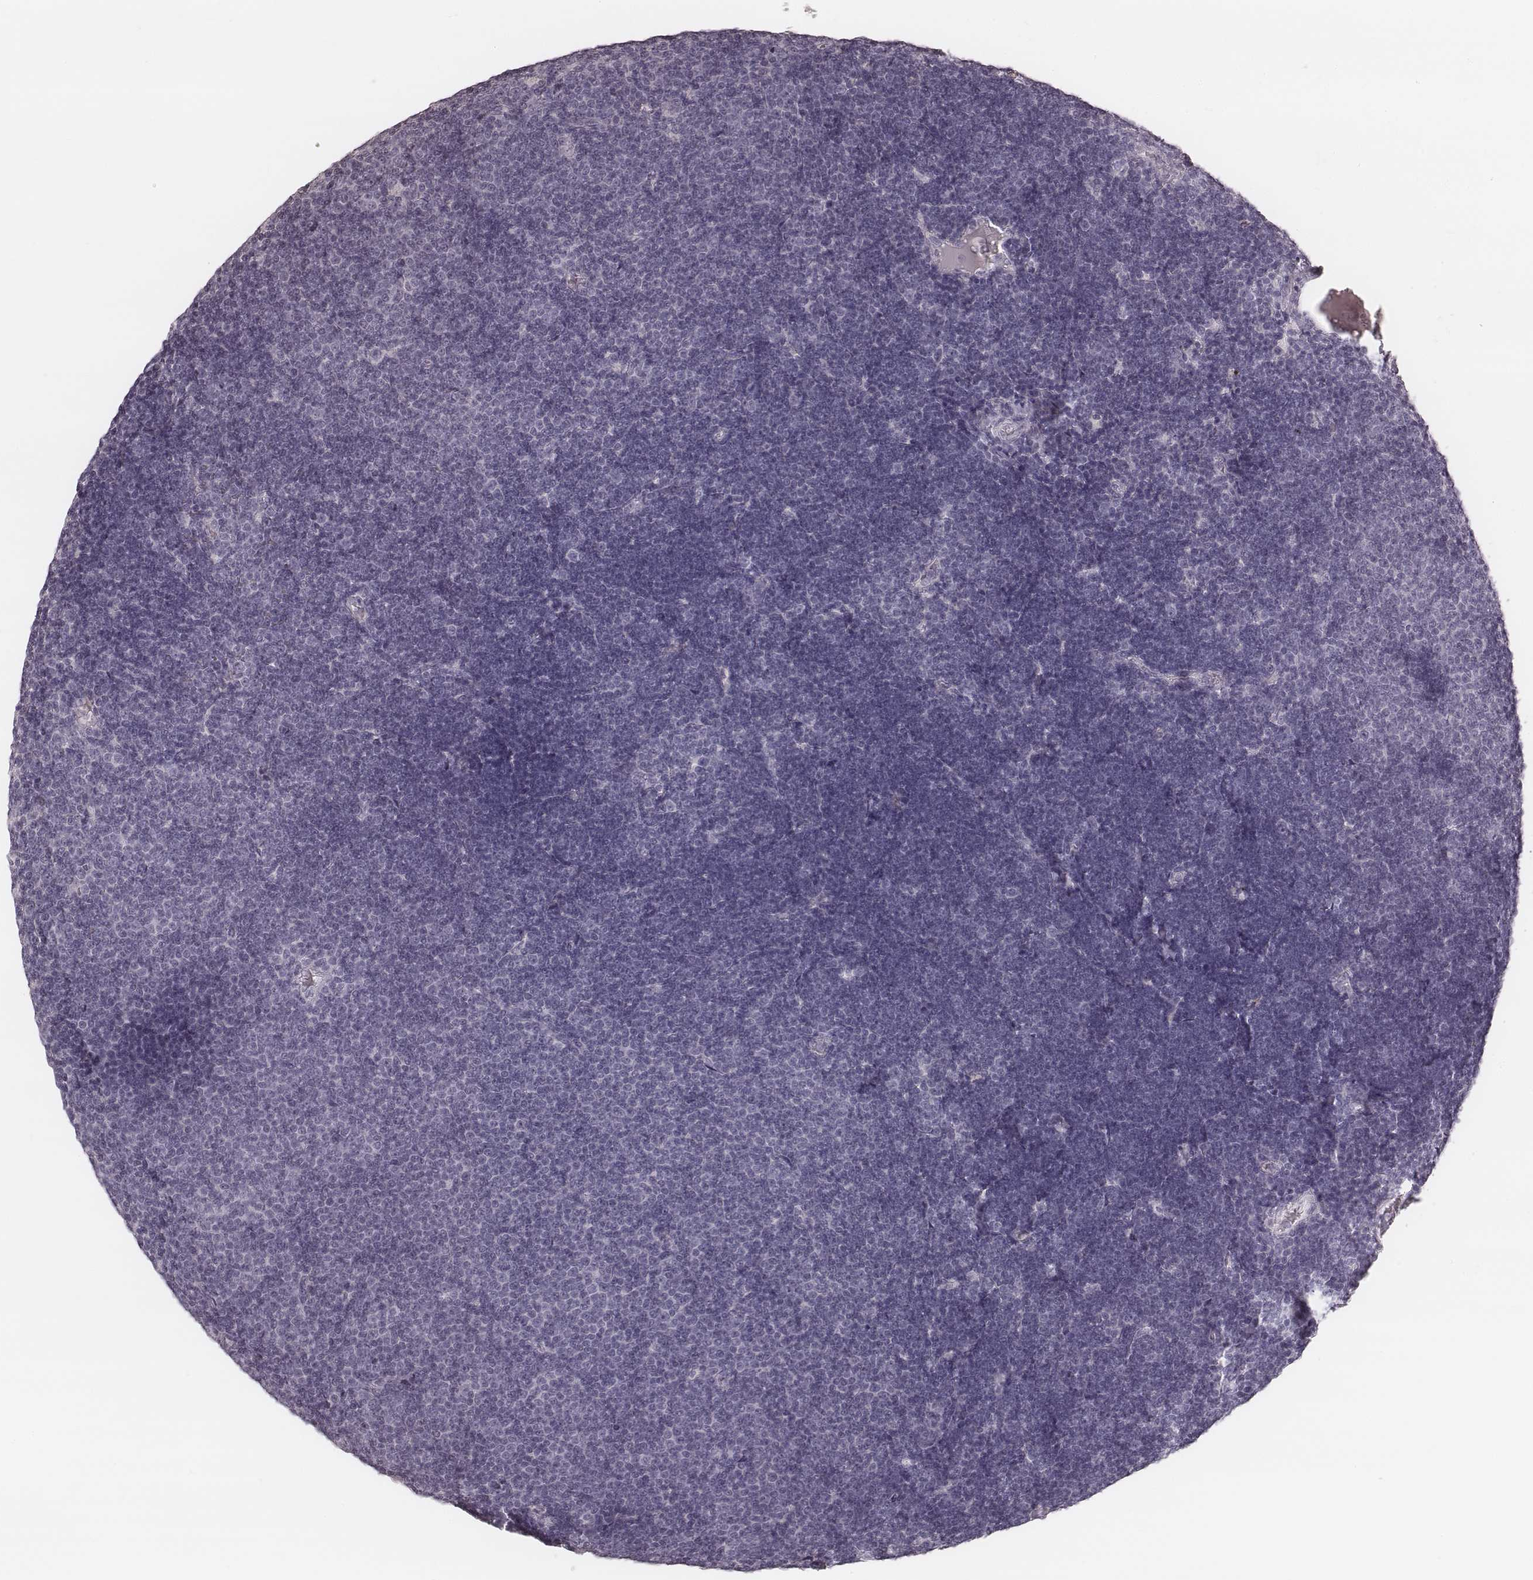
{"staining": {"intensity": "negative", "quantity": "none", "location": "none"}, "tissue": "lymphoma", "cell_type": "Tumor cells", "image_type": "cancer", "snomed": [{"axis": "morphology", "description": "Malignant lymphoma, non-Hodgkin's type, Low grade"}, {"axis": "topography", "description": "Brain"}], "caption": "Protein analysis of lymphoma shows no significant positivity in tumor cells. (Stains: DAB (3,3'-diaminobenzidine) immunohistochemistry with hematoxylin counter stain, Microscopy: brightfield microscopy at high magnification).", "gene": "SMIM24", "patient": {"sex": "female", "age": 66}}